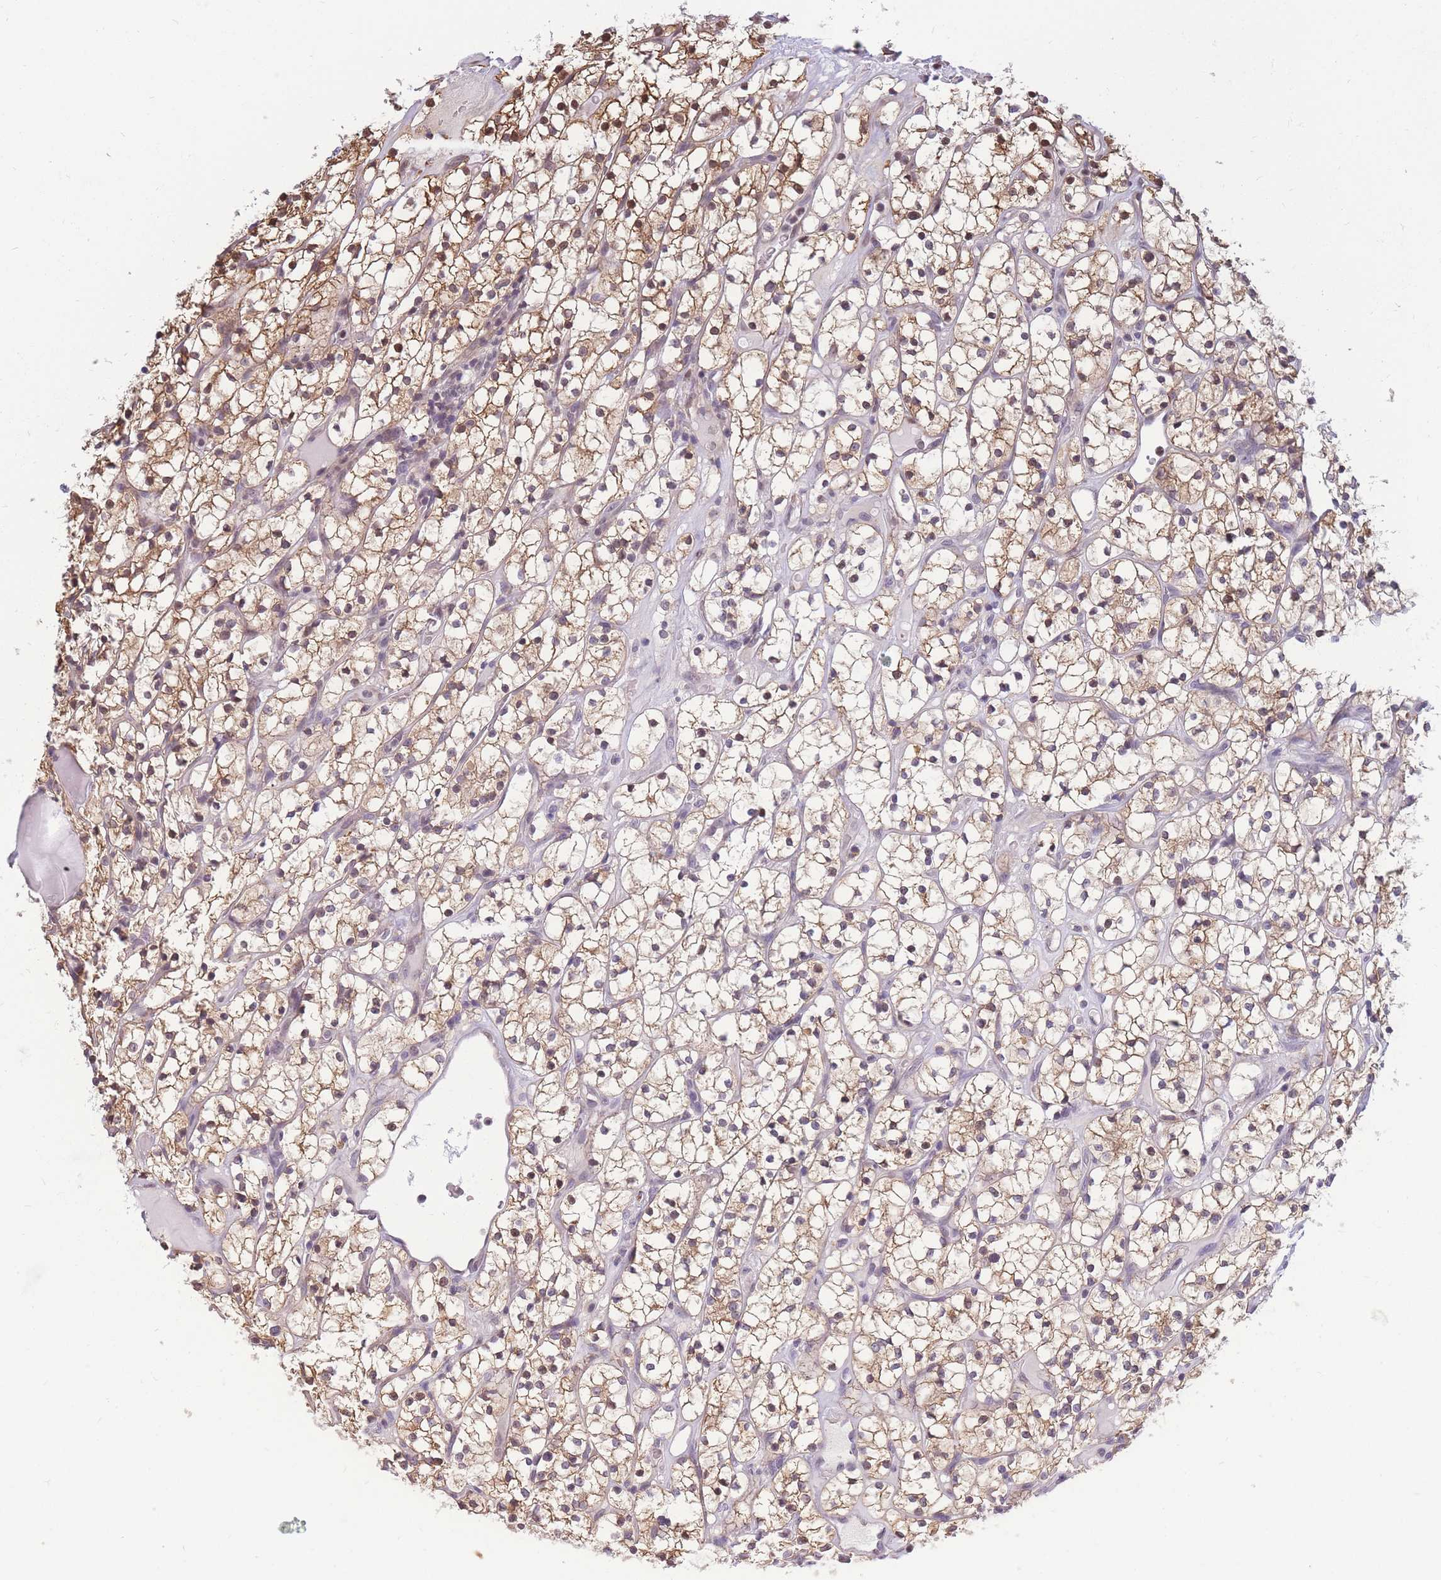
{"staining": {"intensity": "moderate", "quantity": ">75%", "location": "cytoplasmic/membranous,nuclear"}, "tissue": "renal cancer", "cell_type": "Tumor cells", "image_type": "cancer", "snomed": [{"axis": "morphology", "description": "Adenocarcinoma, NOS"}, {"axis": "topography", "description": "Kidney"}], "caption": "Immunohistochemistry (IHC) (DAB (3,3'-diaminobenzidine)) staining of human renal cancer shows moderate cytoplasmic/membranous and nuclear protein positivity in about >75% of tumor cells.", "gene": "CRACD", "patient": {"sex": "female", "age": 64}}